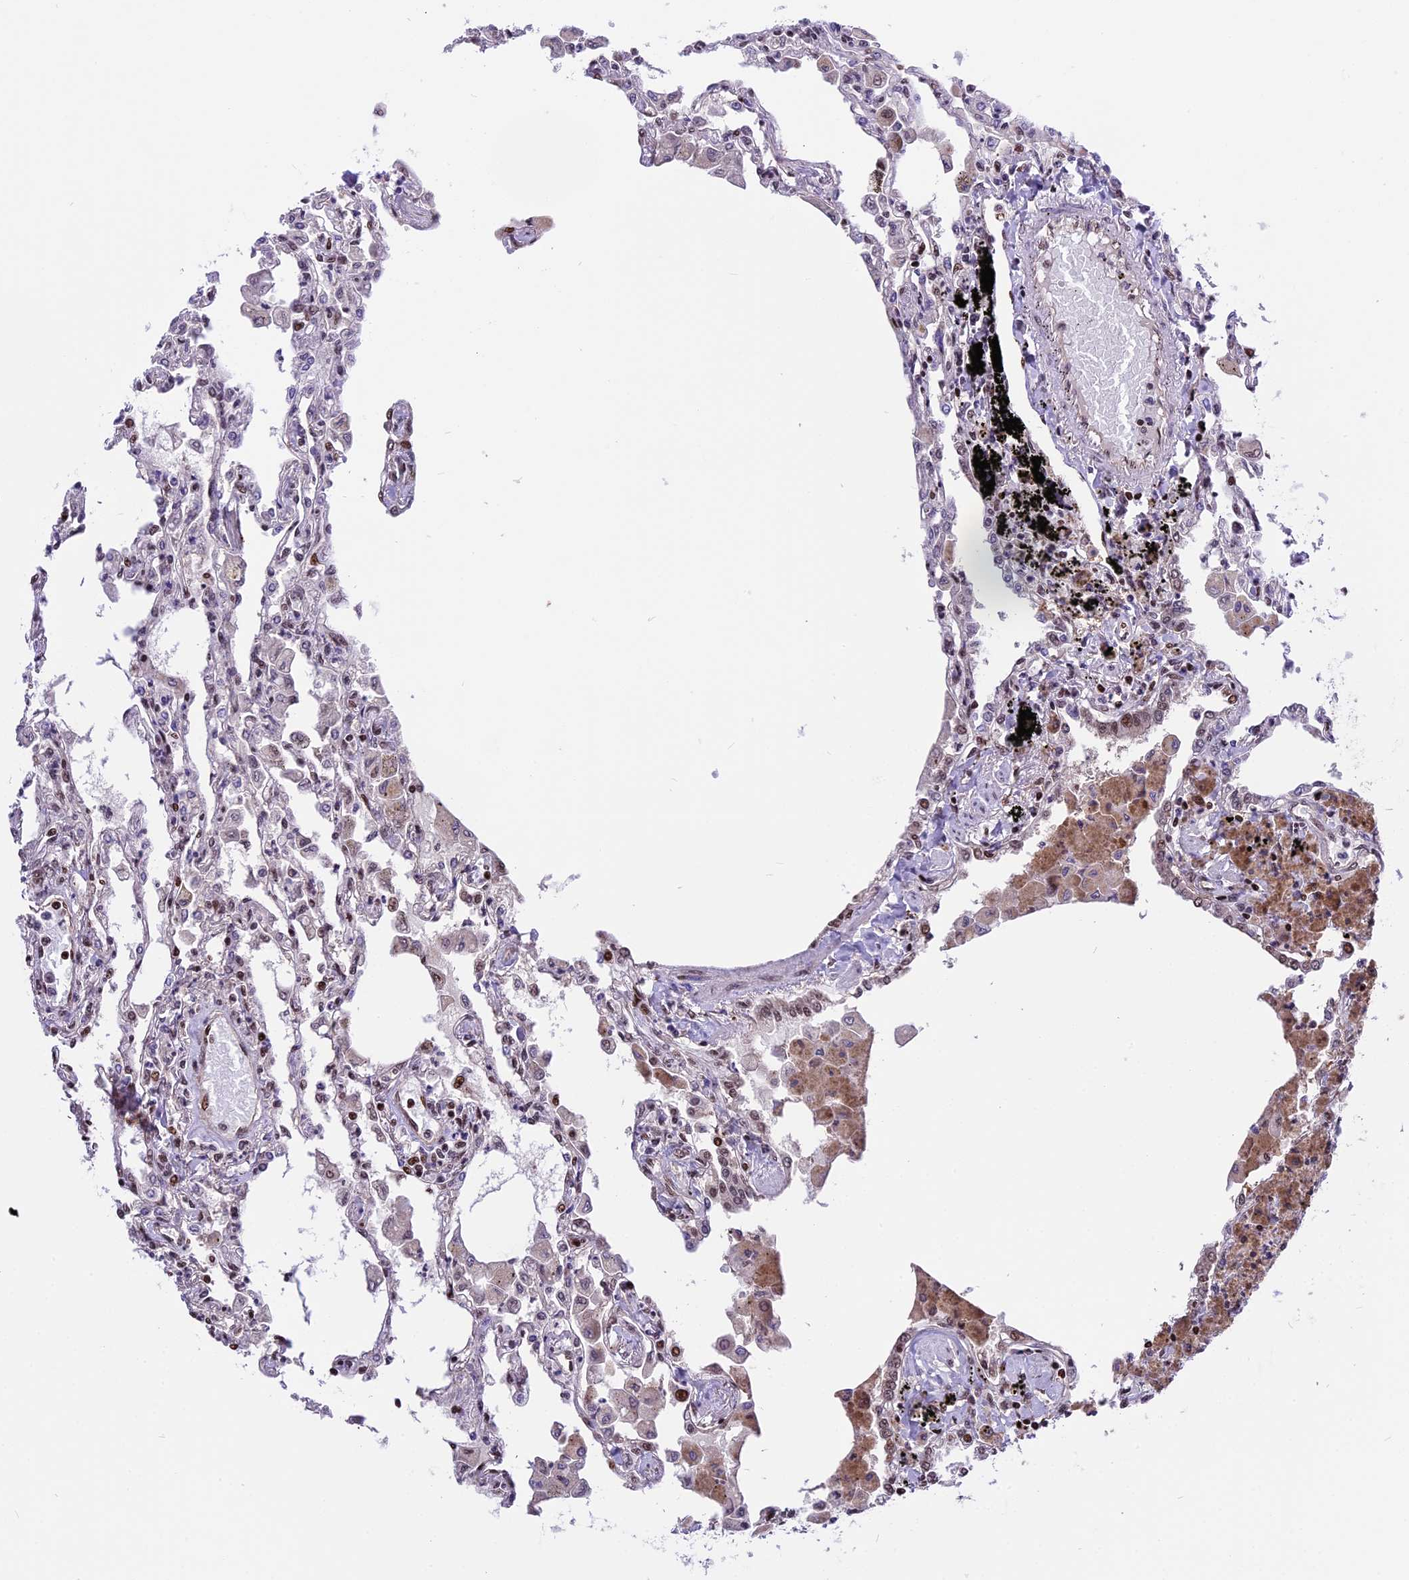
{"staining": {"intensity": "strong", "quantity": "25%-75%", "location": "nuclear"}, "tissue": "lung", "cell_type": "Alveolar cells", "image_type": "normal", "snomed": [{"axis": "morphology", "description": "Normal tissue, NOS"}, {"axis": "topography", "description": "Bronchus"}, {"axis": "topography", "description": "Lung"}], "caption": "Immunohistochemistry staining of normal lung, which exhibits high levels of strong nuclear positivity in about 25%-75% of alveolar cells indicating strong nuclear protein expression. The staining was performed using DAB (3,3'-diaminobenzidine) (brown) for protein detection and nuclei were counterstained in hematoxylin (blue).", "gene": "POLR3E", "patient": {"sex": "female", "age": 49}}